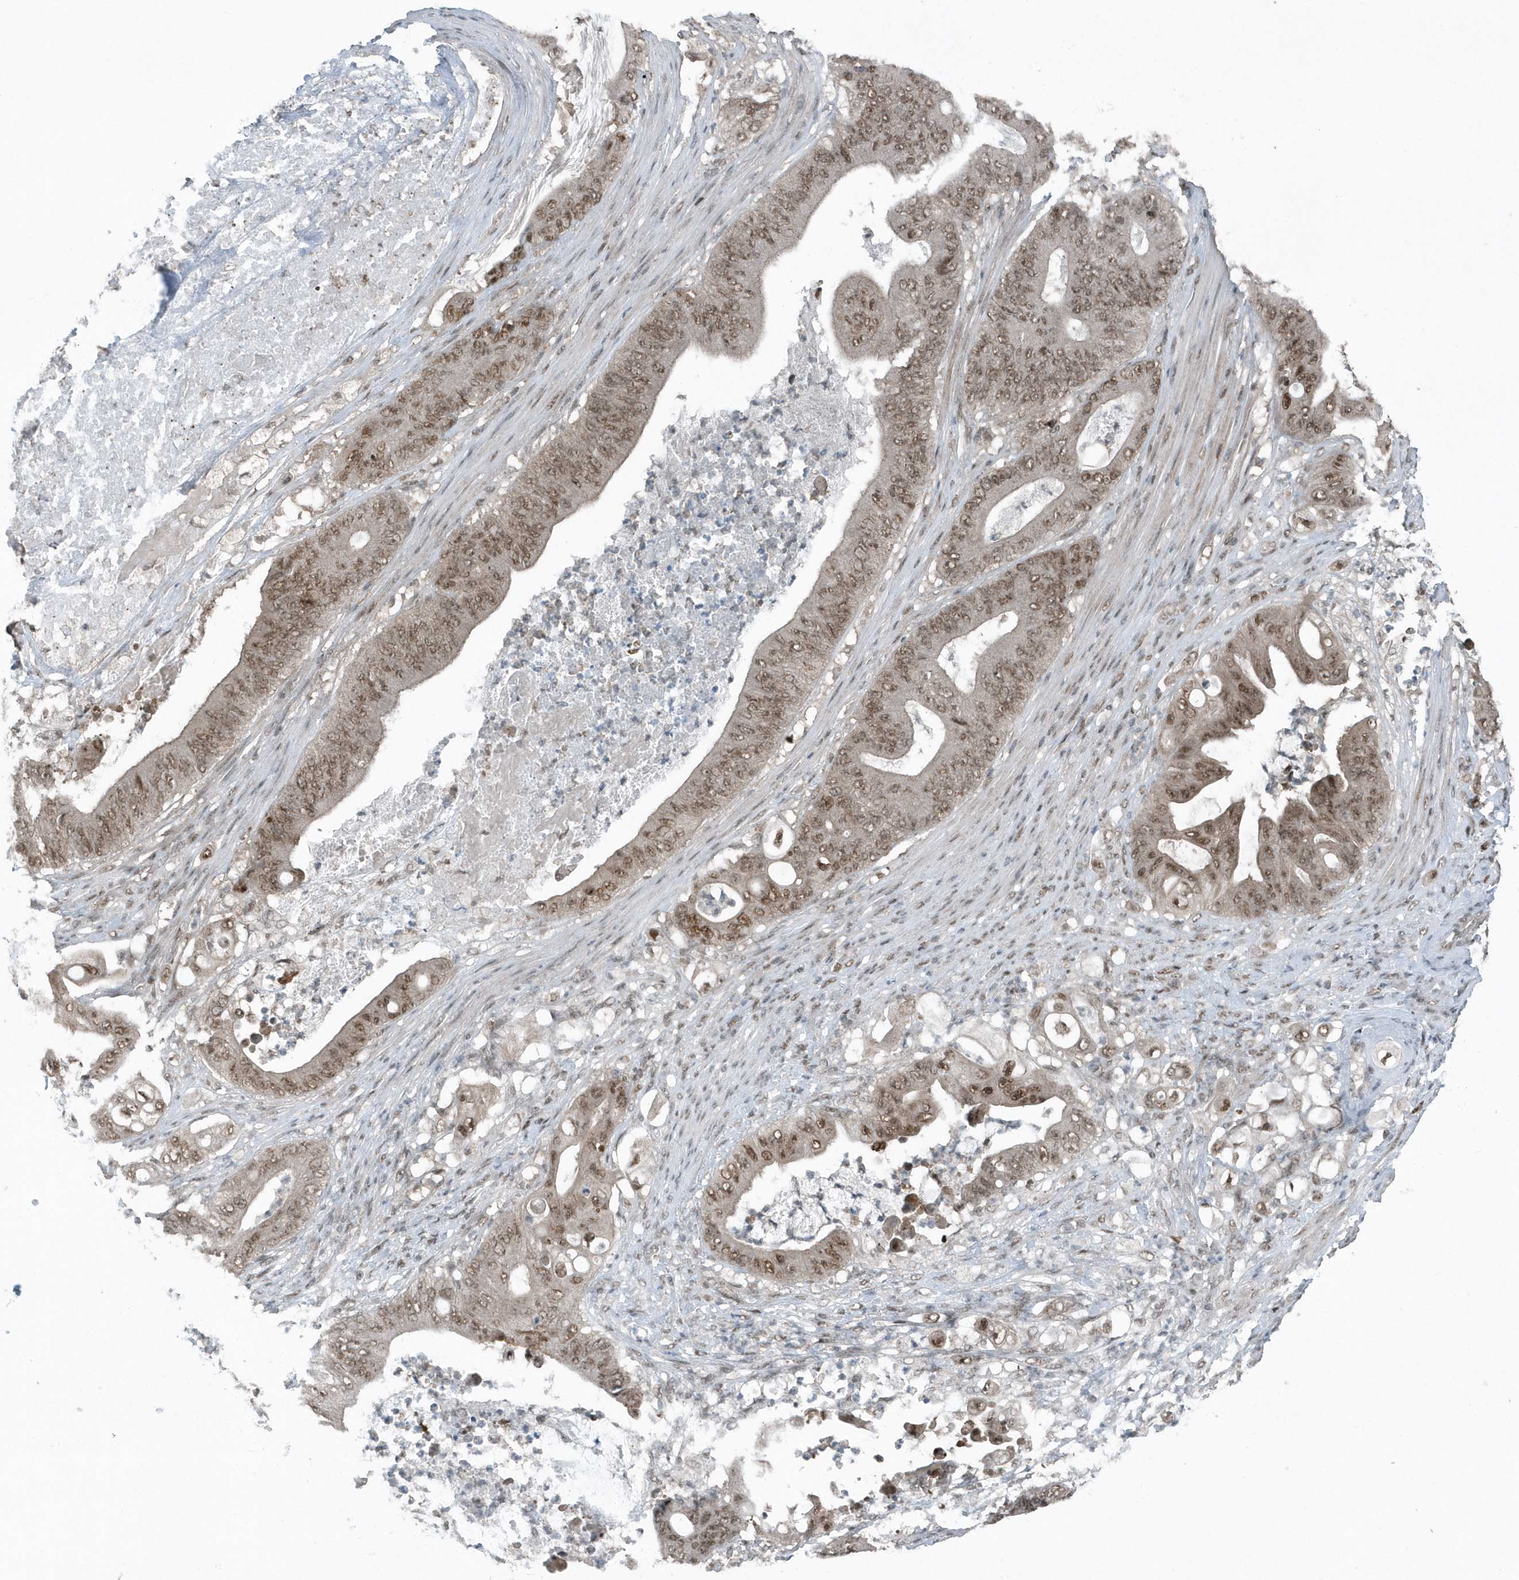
{"staining": {"intensity": "moderate", "quantity": ">75%", "location": "nuclear"}, "tissue": "stomach cancer", "cell_type": "Tumor cells", "image_type": "cancer", "snomed": [{"axis": "morphology", "description": "Adenocarcinoma, NOS"}, {"axis": "topography", "description": "Stomach"}], "caption": "Brown immunohistochemical staining in human stomach adenocarcinoma exhibits moderate nuclear staining in about >75% of tumor cells.", "gene": "YTHDC1", "patient": {"sex": "female", "age": 73}}